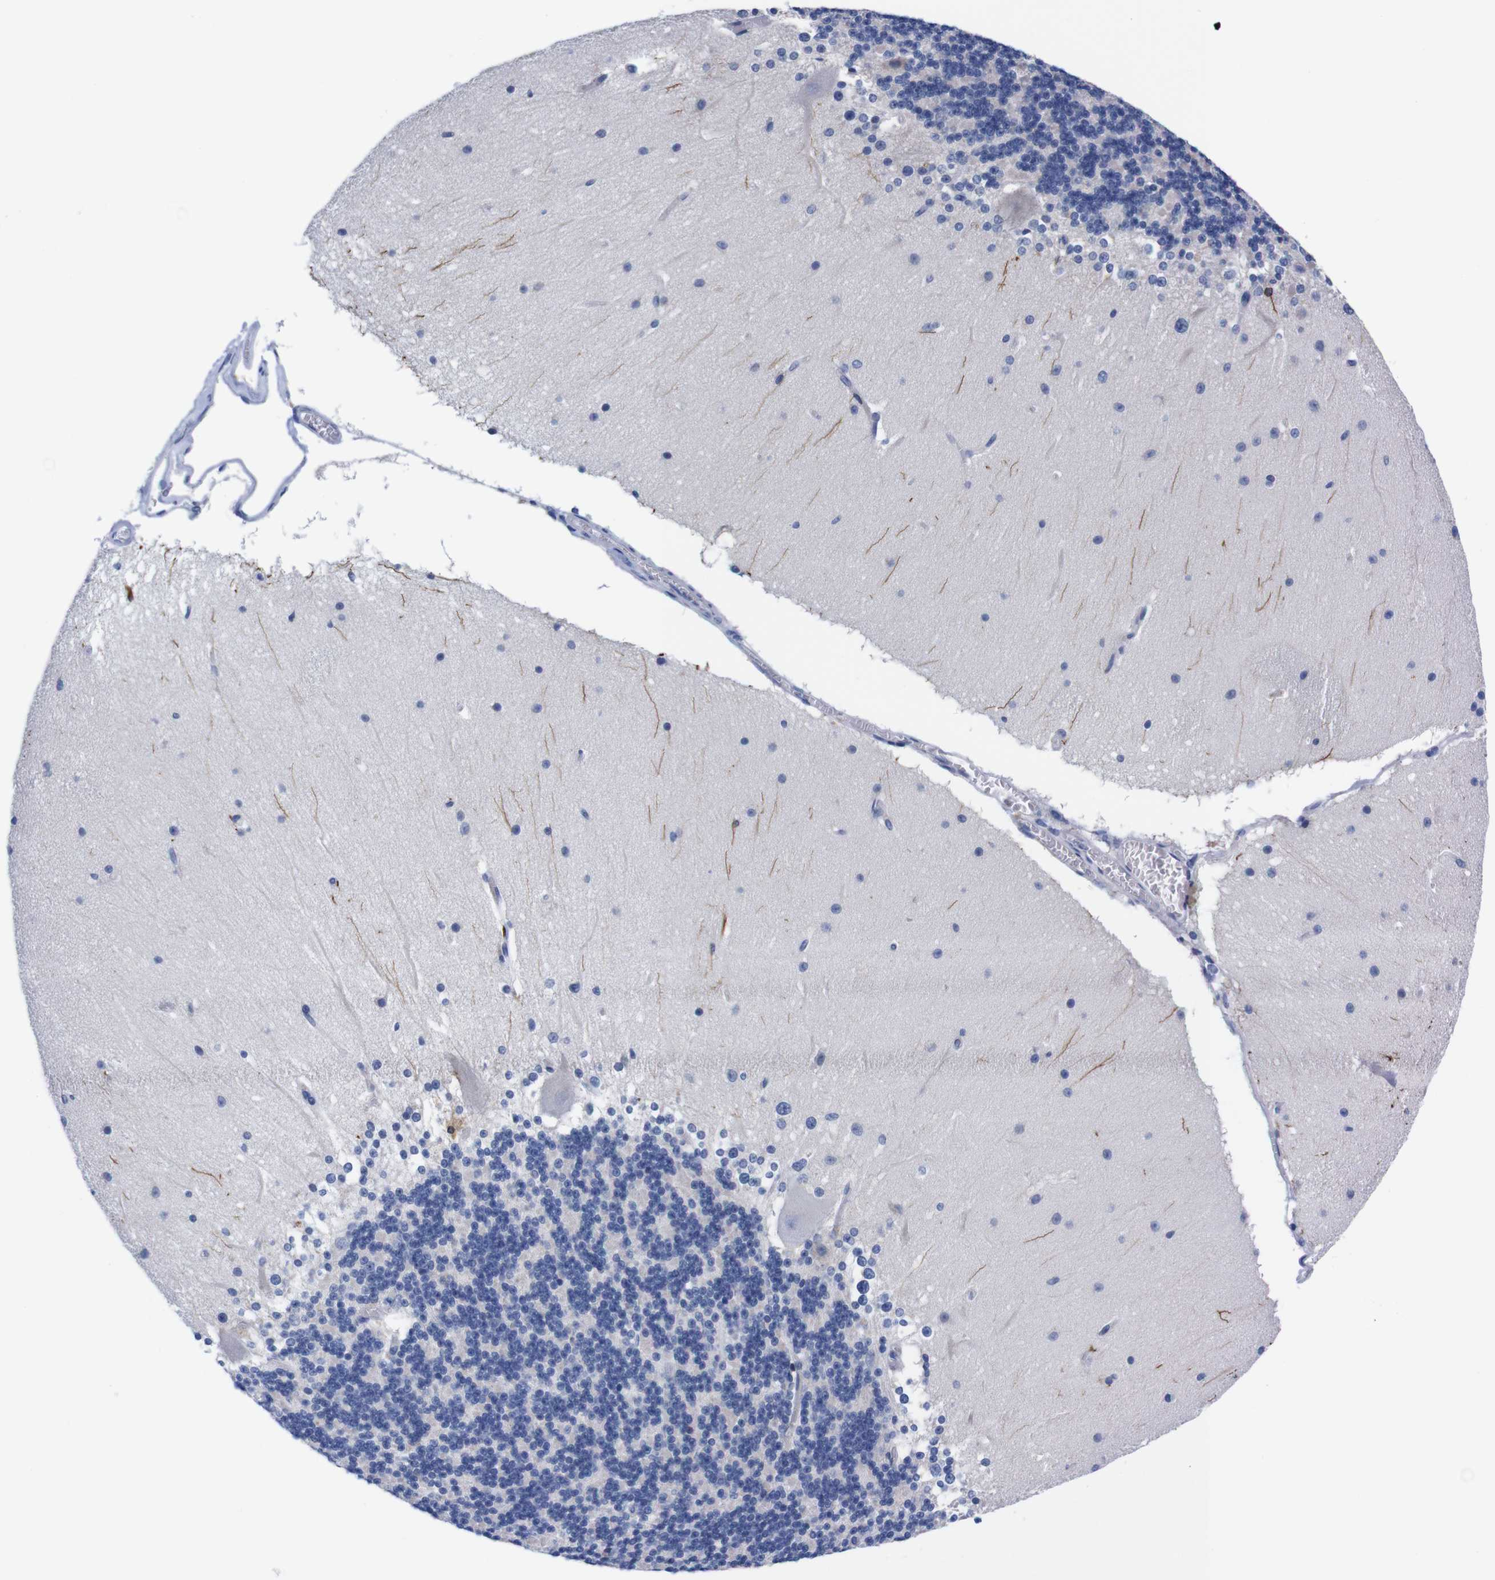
{"staining": {"intensity": "negative", "quantity": "none", "location": "none"}, "tissue": "cerebellum", "cell_type": "Cells in granular layer", "image_type": "normal", "snomed": [{"axis": "morphology", "description": "Normal tissue, NOS"}, {"axis": "topography", "description": "Cerebellum"}], "caption": "There is no significant positivity in cells in granular layer of cerebellum. (DAB (3,3'-diaminobenzidine) immunohistochemistry visualized using brightfield microscopy, high magnification).", "gene": "FAM210A", "patient": {"sex": "female", "age": 19}}